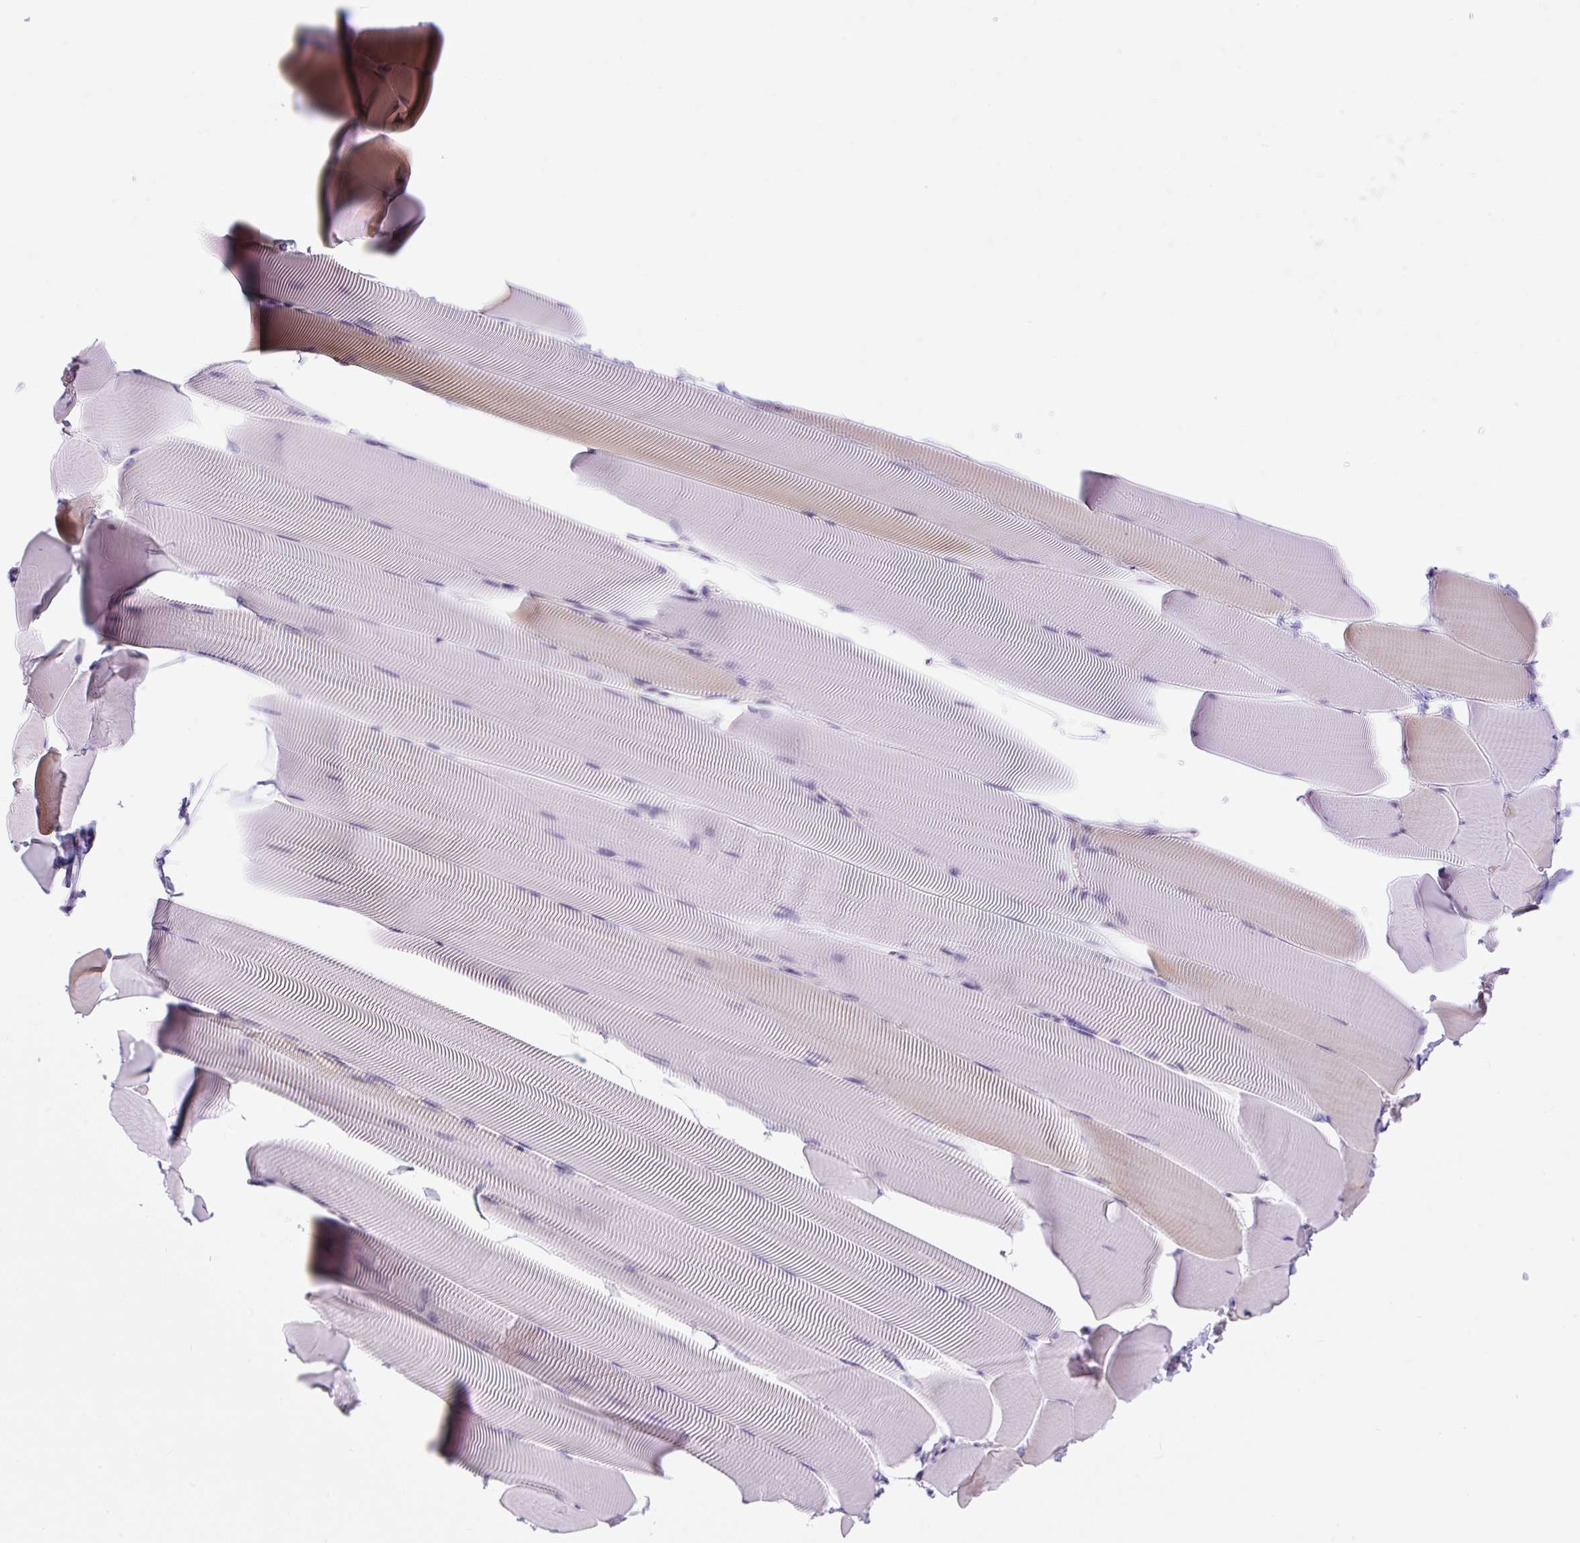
{"staining": {"intensity": "moderate", "quantity": "<25%", "location": "cytoplasmic/membranous"}, "tissue": "skeletal muscle", "cell_type": "Myocytes", "image_type": "normal", "snomed": [{"axis": "morphology", "description": "Normal tissue, NOS"}, {"axis": "topography", "description": "Skeletal muscle"}], "caption": "High-magnification brightfield microscopy of normal skeletal muscle stained with DAB (brown) and counterstained with hematoxylin (blue). myocytes exhibit moderate cytoplasmic/membranous expression is seen in about<25% of cells. (DAB (3,3'-diaminobenzidine) IHC with brightfield microscopy, high magnification).", "gene": "ZNF596", "patient": {"sex": "male", "age": 25}}